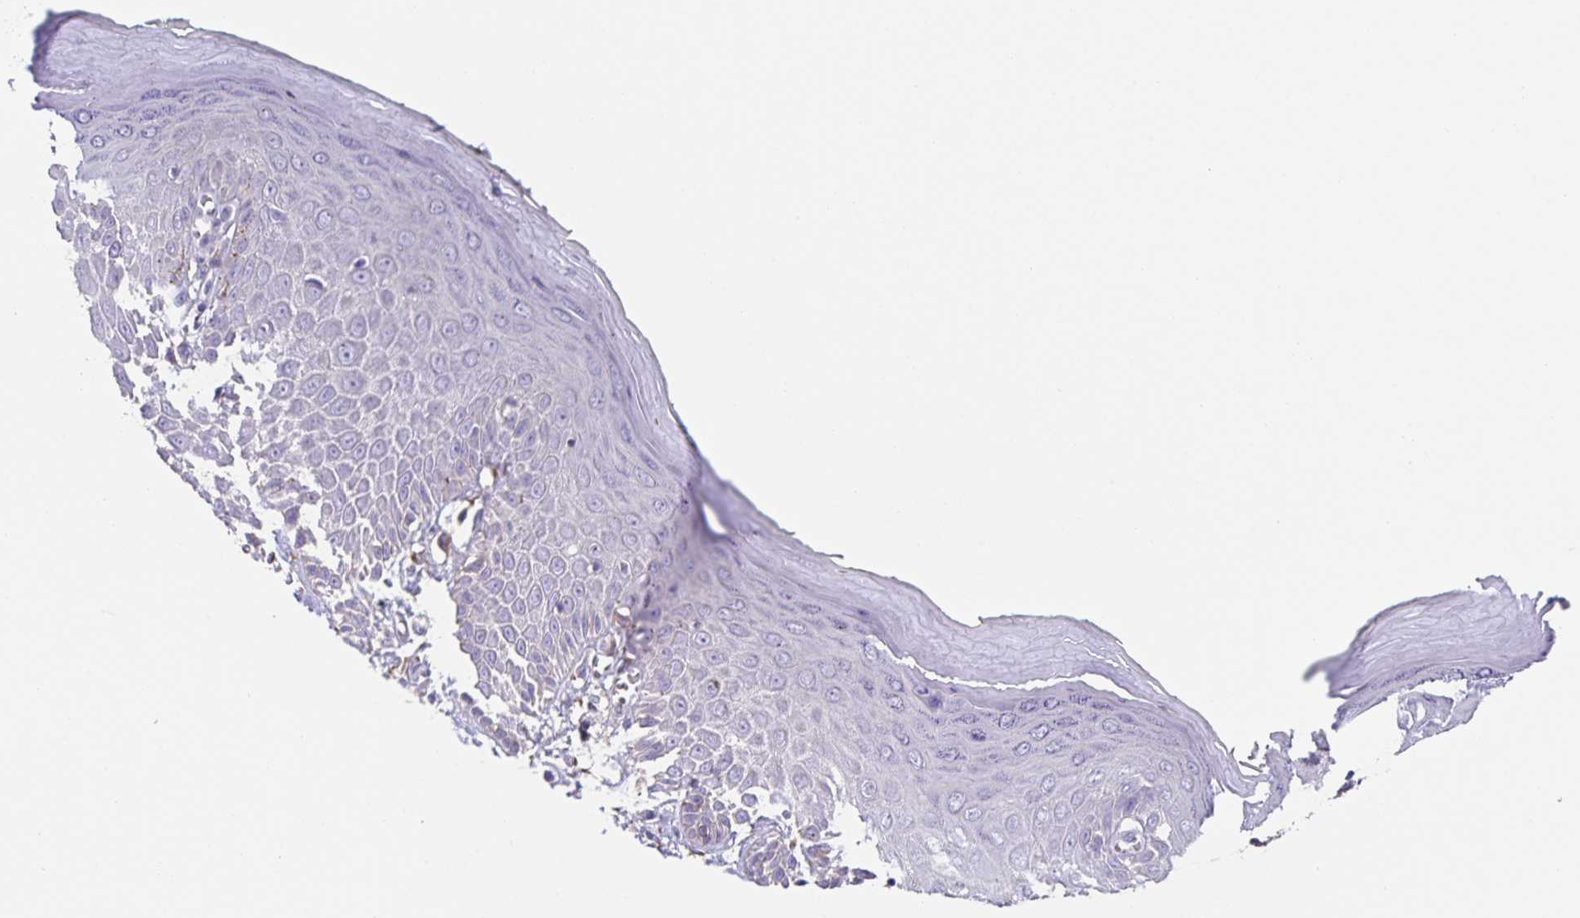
{"staining": {"intensity": "negative", "quantity": "none", "location": "none"}, "tissue": "skin", "cell_type": "Epidermal cells", "image_type": "normal", "snomed": [{"axis": "morphology", "description": "Normal tissue, NOS"}, {"axis": "topography", "description": "Anal"}, {"axis": "topography", "description": "Peripheral nerve tissue"}], "caption": "DAB immunohistochemical staining of normal skin exhibits no significant staining in epidermal cells.", "gene": "PRR36", "patient": {"sex": "male", "age": 78}}